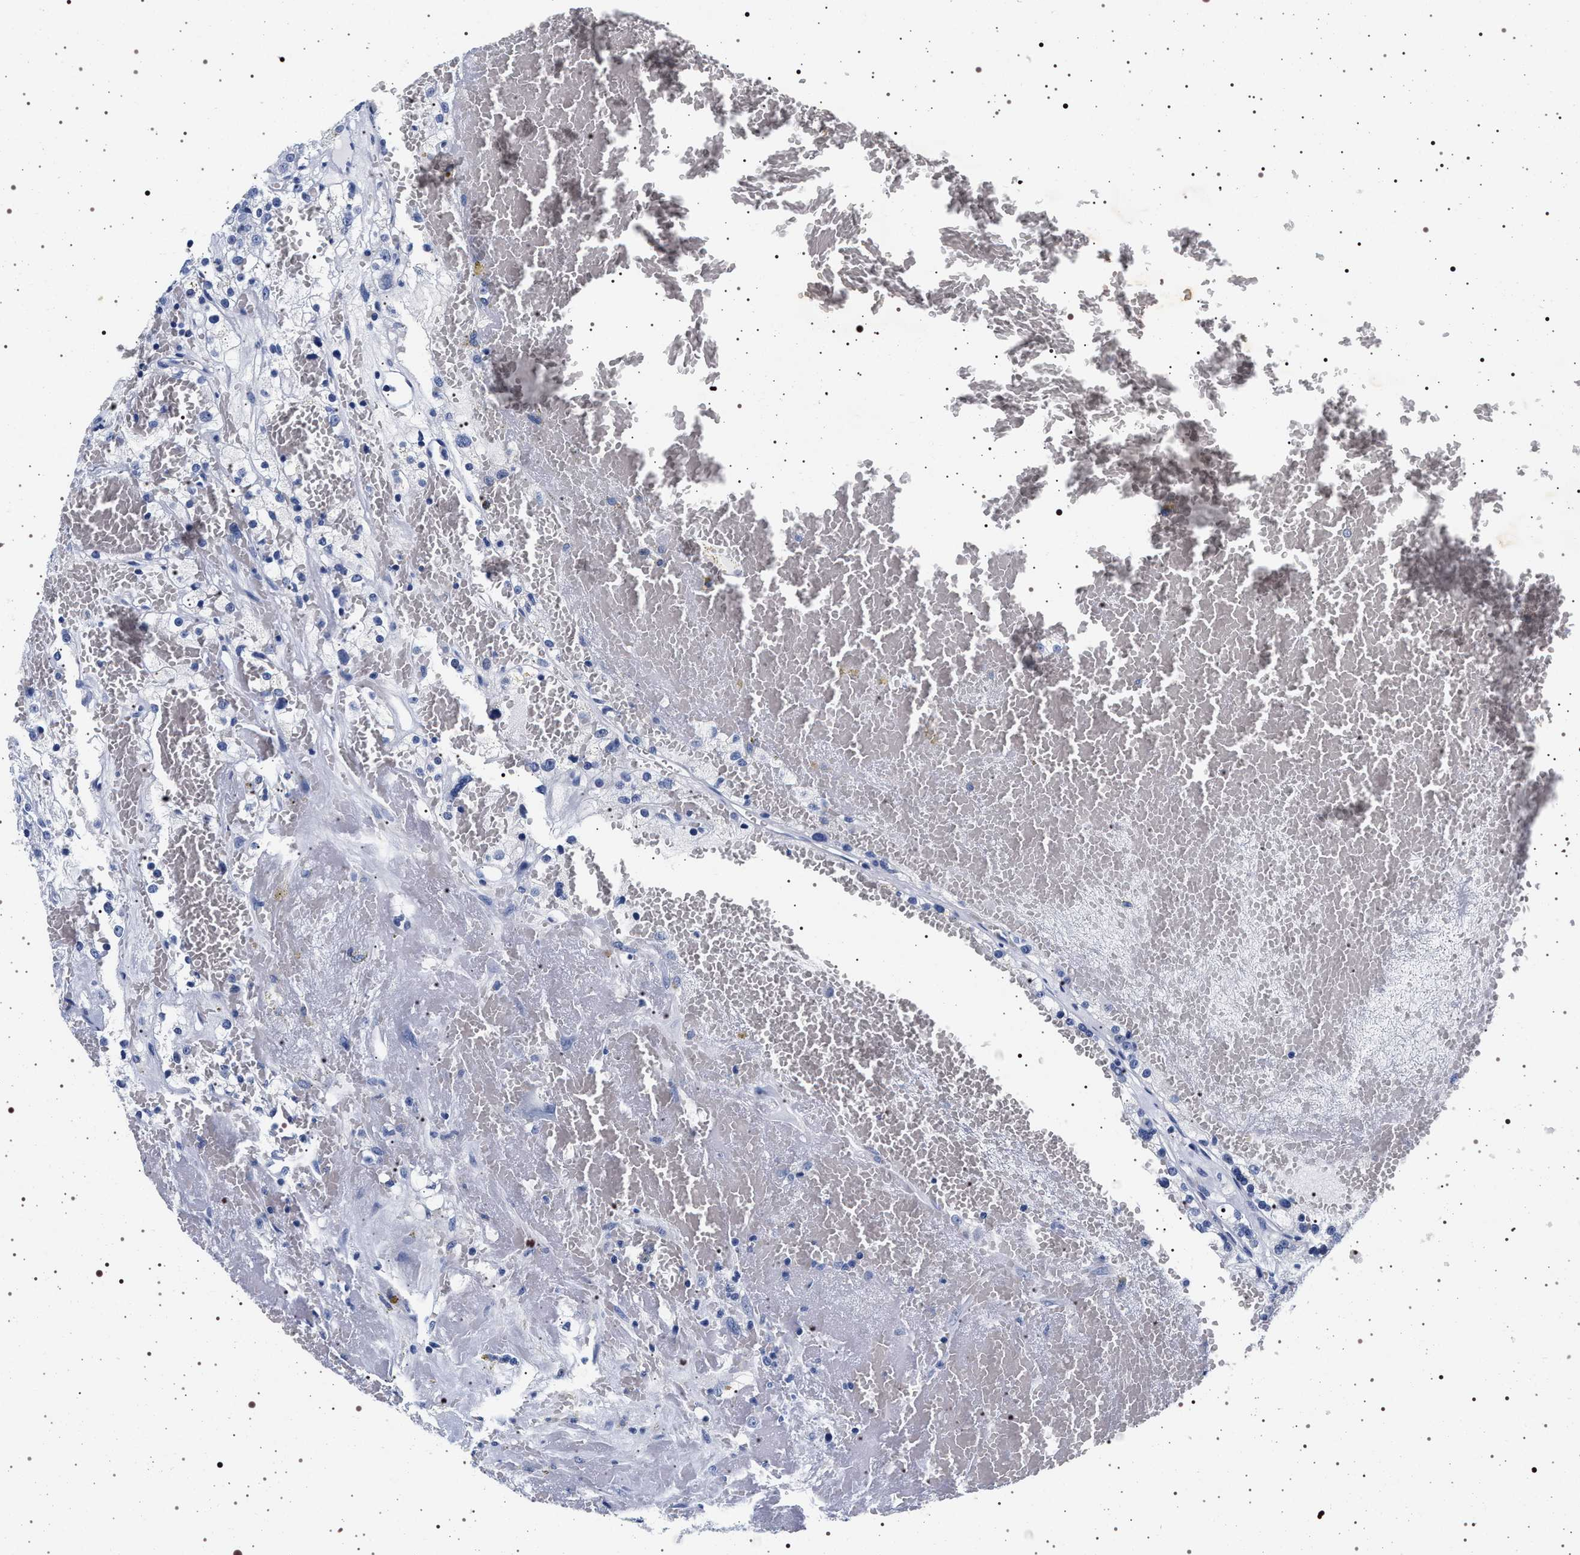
{"staining": {"intensity": "negative", "quantity": "none", "location": "none"}, "tissue": "renal cancer", "cell_type": "Tumor cells", "image_type": "cancer", "snomed": [{"axis": "morphology", "description": "Normal tissue, NOS"}, {"axis": "morphology", "description": "Adenocarcinoma, NOS"}, {"axis": "topography", "description": "Kidney"}], "caption": "Tumor cells are negative for protein expression in human renal cancer.", "gene": "SYN1", "patient": {"sex": "male", "age": 61}}